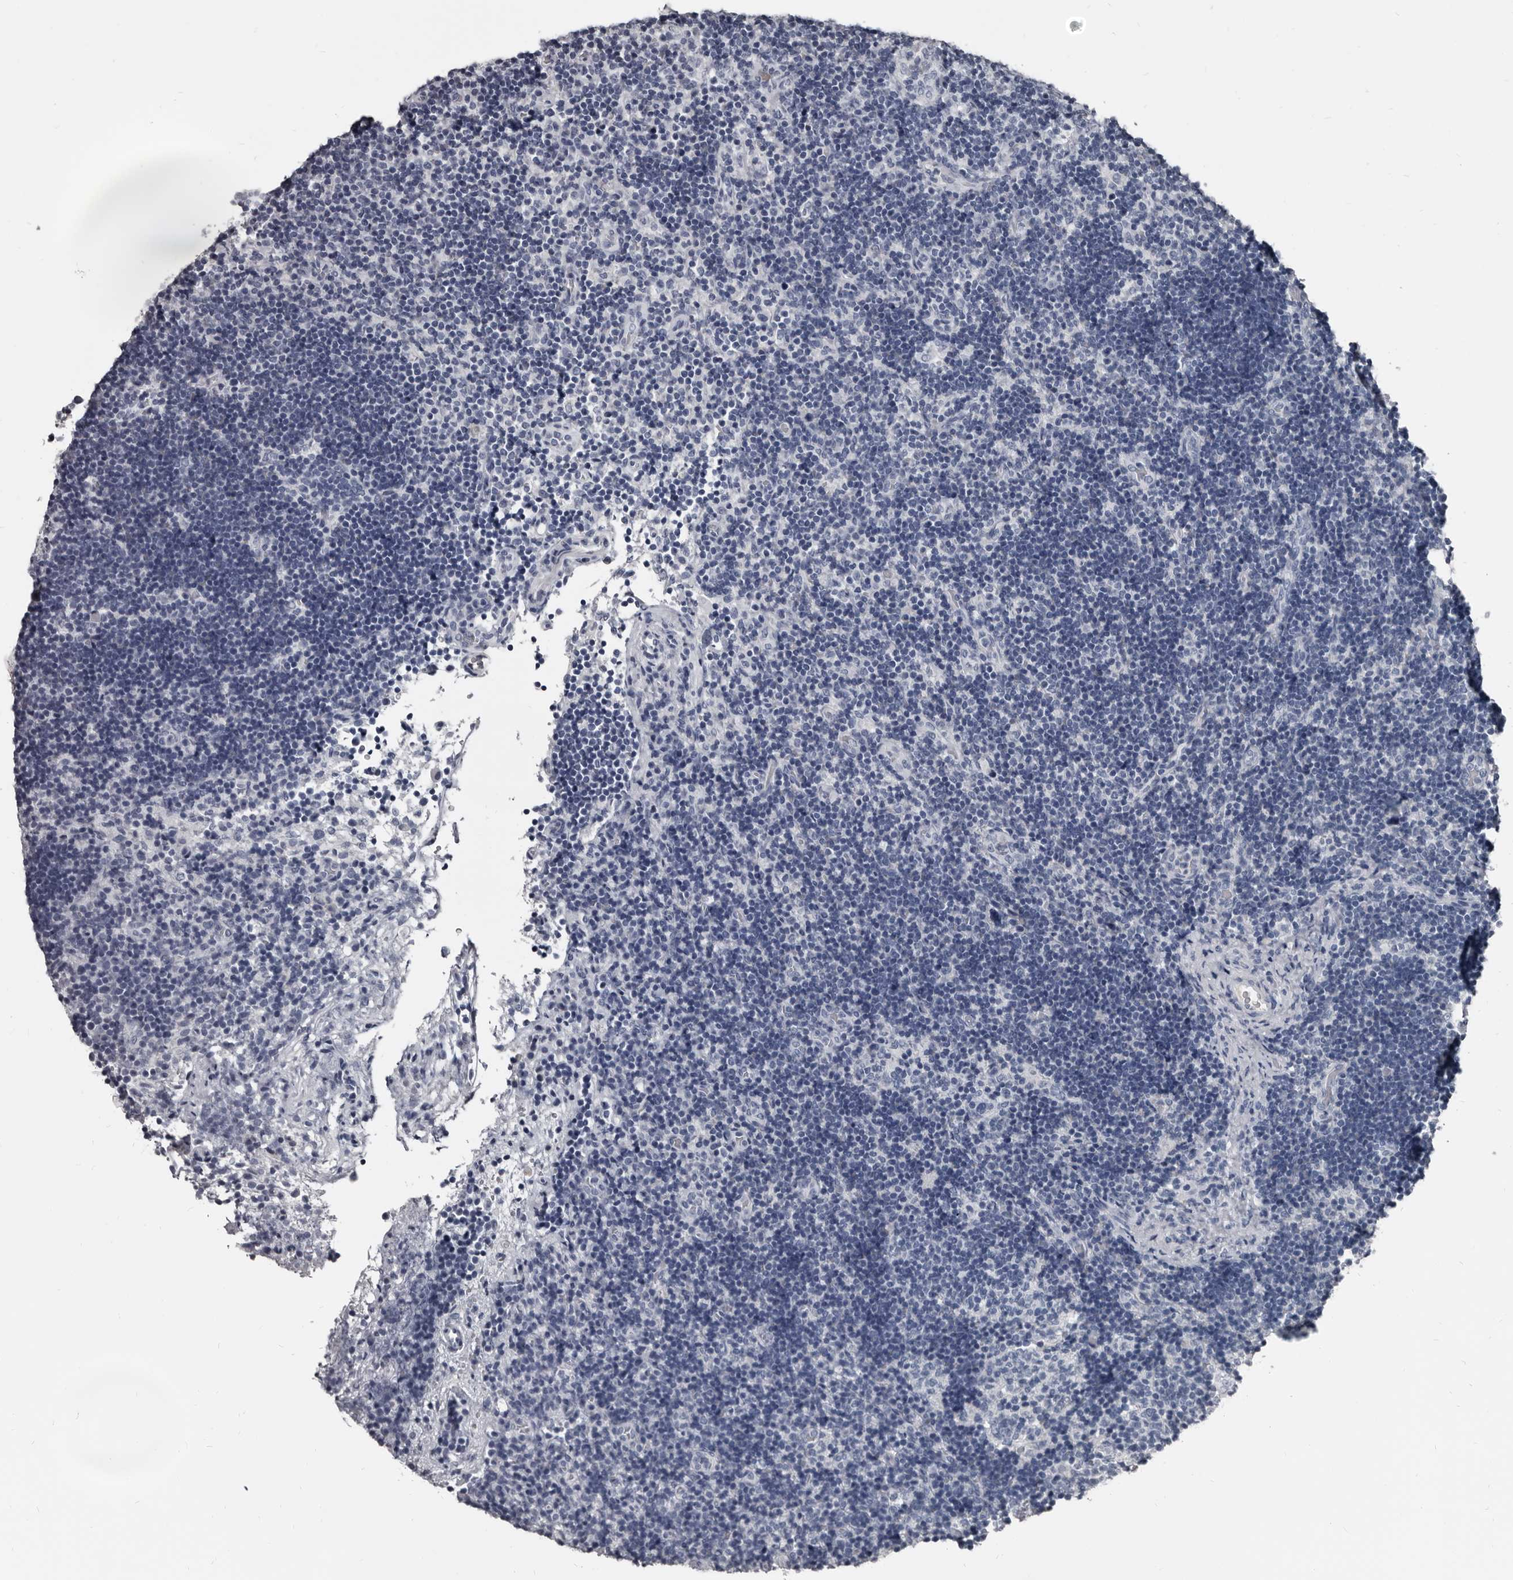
{"staining": {"intensity": "negative", "quantity": "none", "location": "none"}, "tissue": "lymph node", "cell_type": "Germinal center cells", "image_type": "normal", "snomed": [{"axis": "morphology", "description": "Normal tissue, NOS"}, {"axis": "topography", "description": "Lymph node"}], "caption": "Immunohistochemistry photomicrograph of unremarkable human lymph node stained for a protein (brown), which demonstrates no expression in germinal center cells.", "gene": "GREB1", "patient": {"sex": "female", "age": 22}}